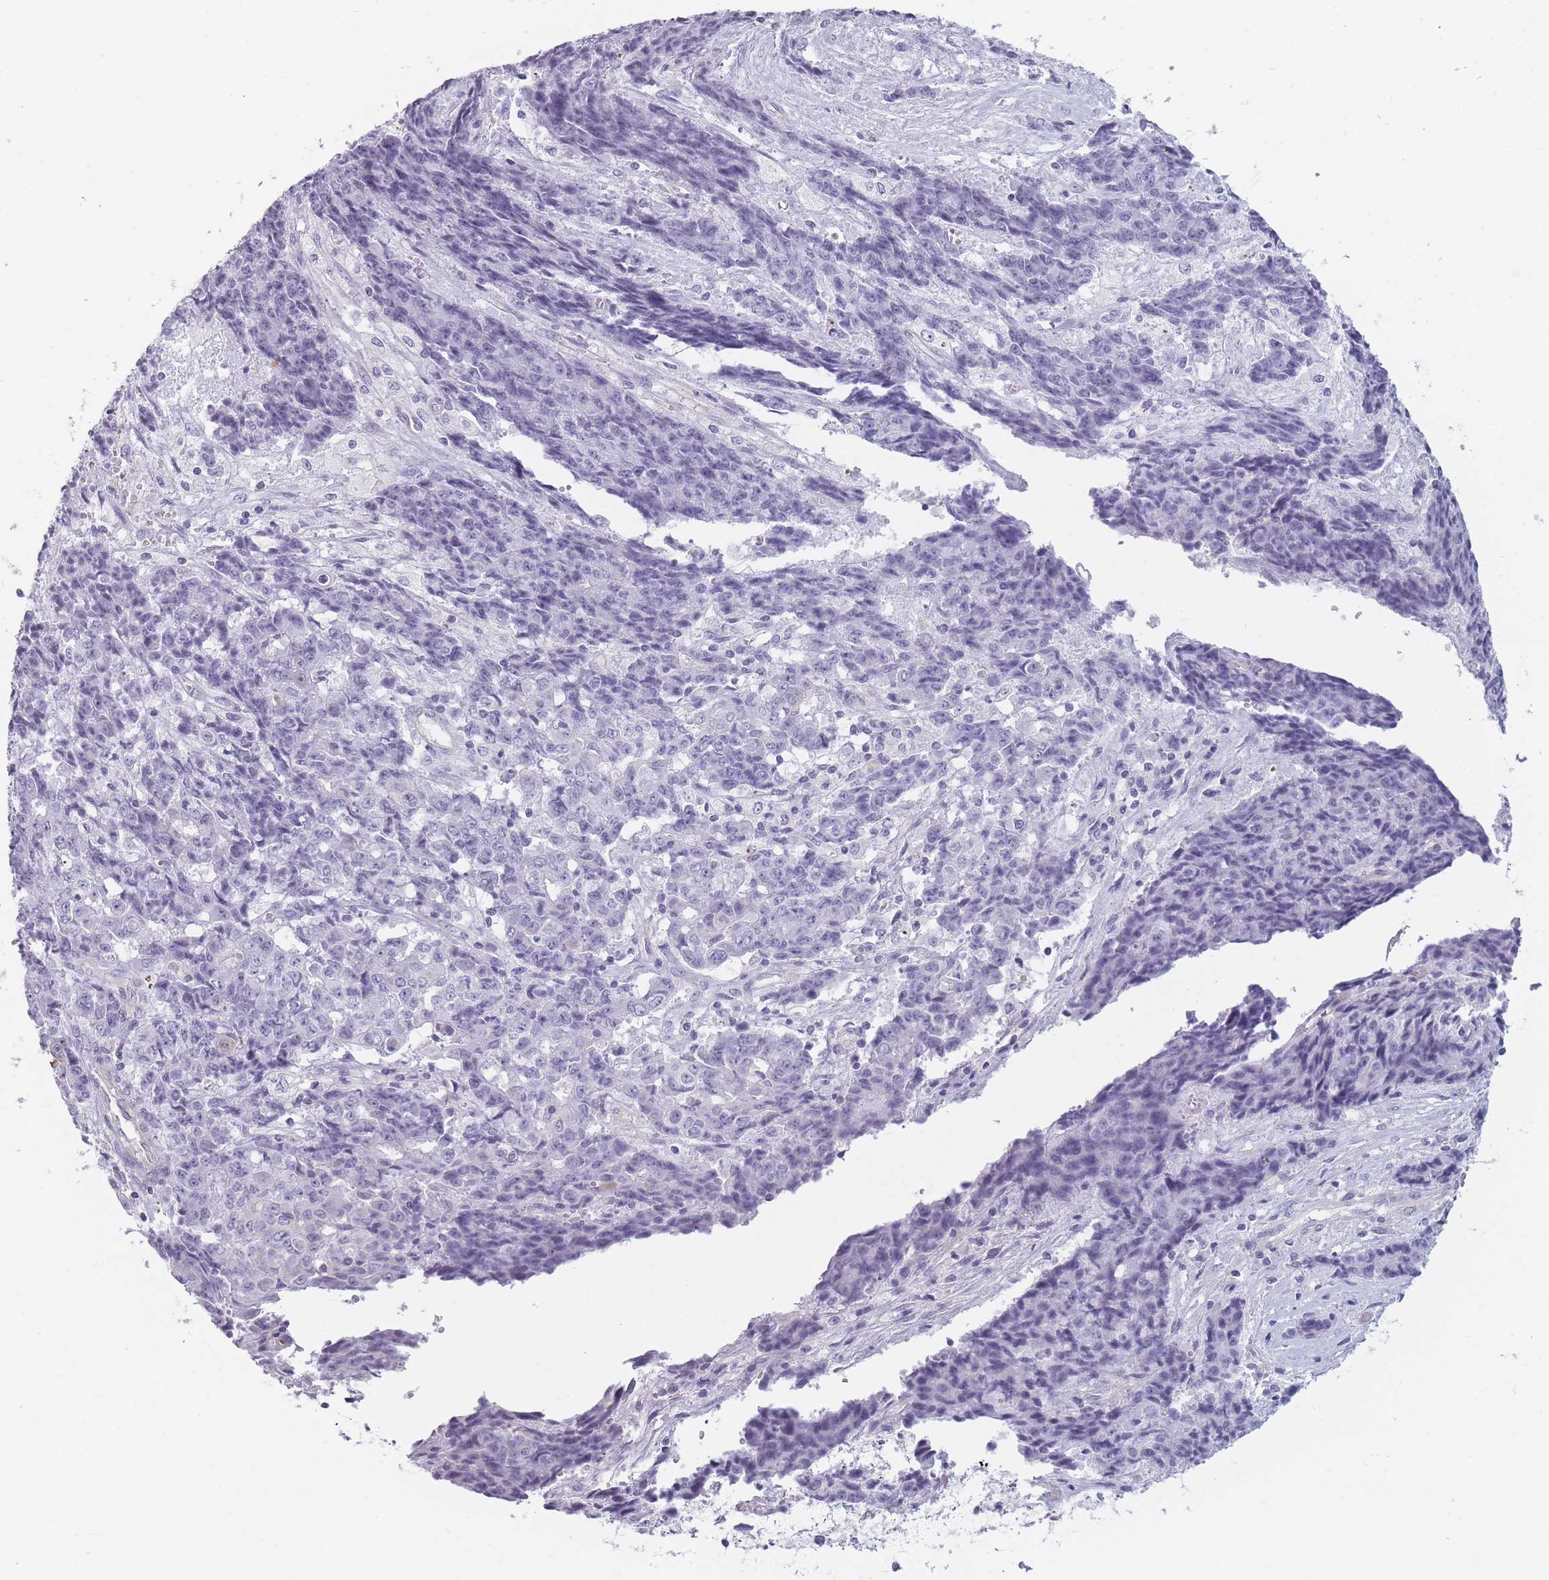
{"staining": {"intensity": "negative", "quantity": "none", "location": "none"}, "tissue": "ovarian cancer", "cell_type": "Tumor cells", "image_type": "cancer", "snomed": [{"axis": "morphology", "description": "Carcinoma, endometroid"}, {"axis": "topography", "description": "Ovary"}], "caption": "There is no significant expression in tumor cells of ovarian cancer.", "gene": "GGT1", "patient": {"sex": "female", "age": 42}}